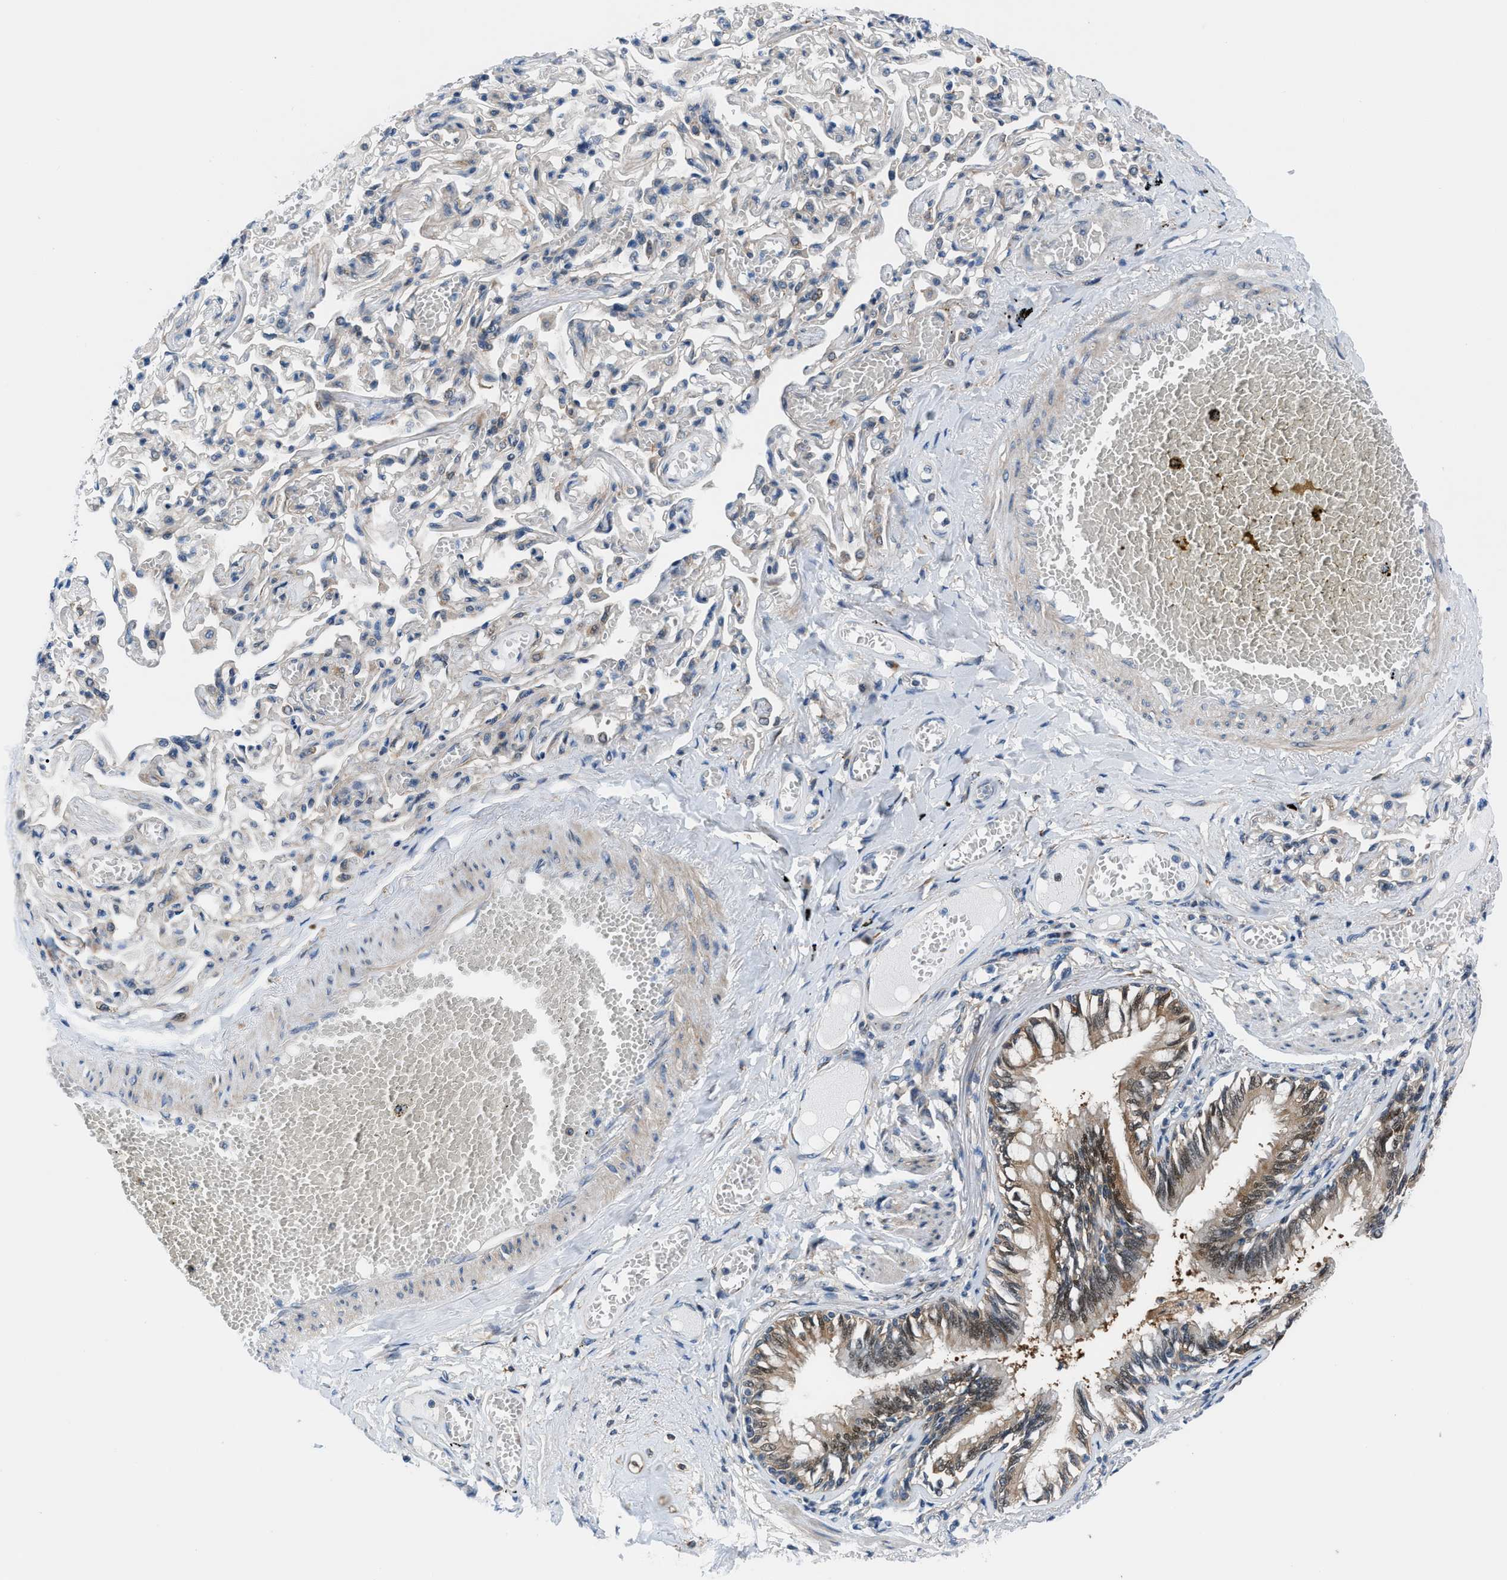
{"staining": {"intensity": "moderate", "quantity": ">75%", "location": "cytoplasmic/membranous,nuclear"}, "tissue": "bronchus", "cell_type": "Respiratory epithelial cells", "image_type": "normal", "snomed": [{"axis": "morphology", "description": "Normal tissue, NOS"}, {"axis": "morphology", "description": "Inflammation, NOS"}, {"axis": "topography", "description": "Cartilage tissue"}, {"axis": "topography", "description": "Lung"}], "caption": "Immunohistochemical staining of normal human bronchus demonstrates medium levels of moderate cytoplasmic/membranous,nuclear staining in about >75% of respiratory epithelial cells. The protein of interest is stained brown, and the nuclei are stained in blue (DAB IHC with brightfield microscopy, high magnification).", "gene": "TMEM45B", "patient": {"sex": "male", "age": 71}}